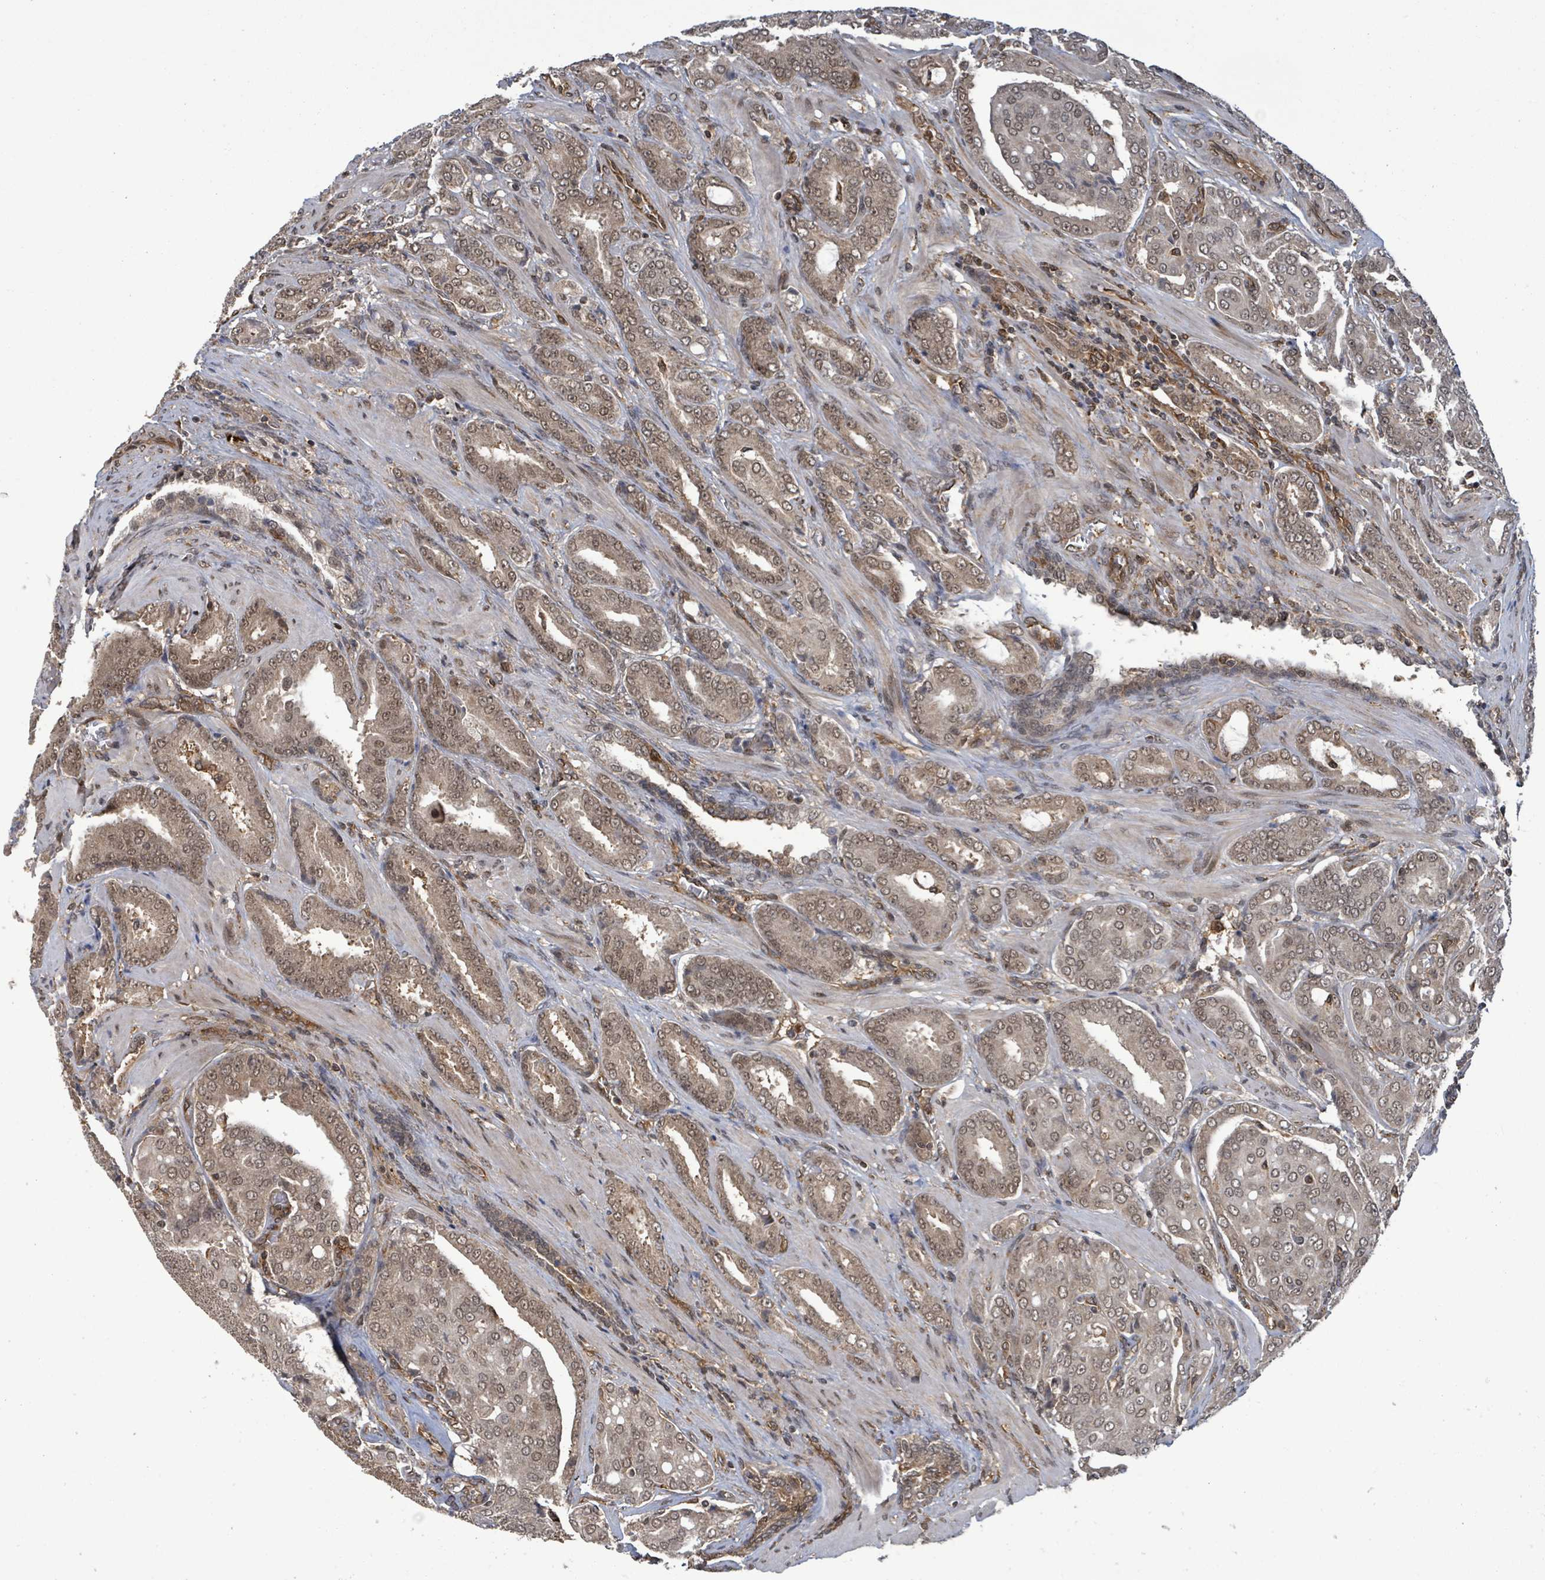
{"staining": {"intensity": "moderate", "quantity": ">75%", "location": "cytoplasmic/membranous,nuclear"}, "tissue": "prostate cancer", "cell_type": "Tumor cells", "image_type": "cancer", "snomed": [{"axis": "morphology", "description": "Adenocarcinoma, High grade"}, {"axis": "topography", "description": "Prostate"}], "caption": "This photomicrograph demonstrates IHC staining of high-grade adenocarcinoma (prostate), with medium moderate cytoplasmic/membranous and nuclear positivity in about >75% of tumor cells.", "gene": "KLC1", "patient": {"sex": "male", "age": 68}}